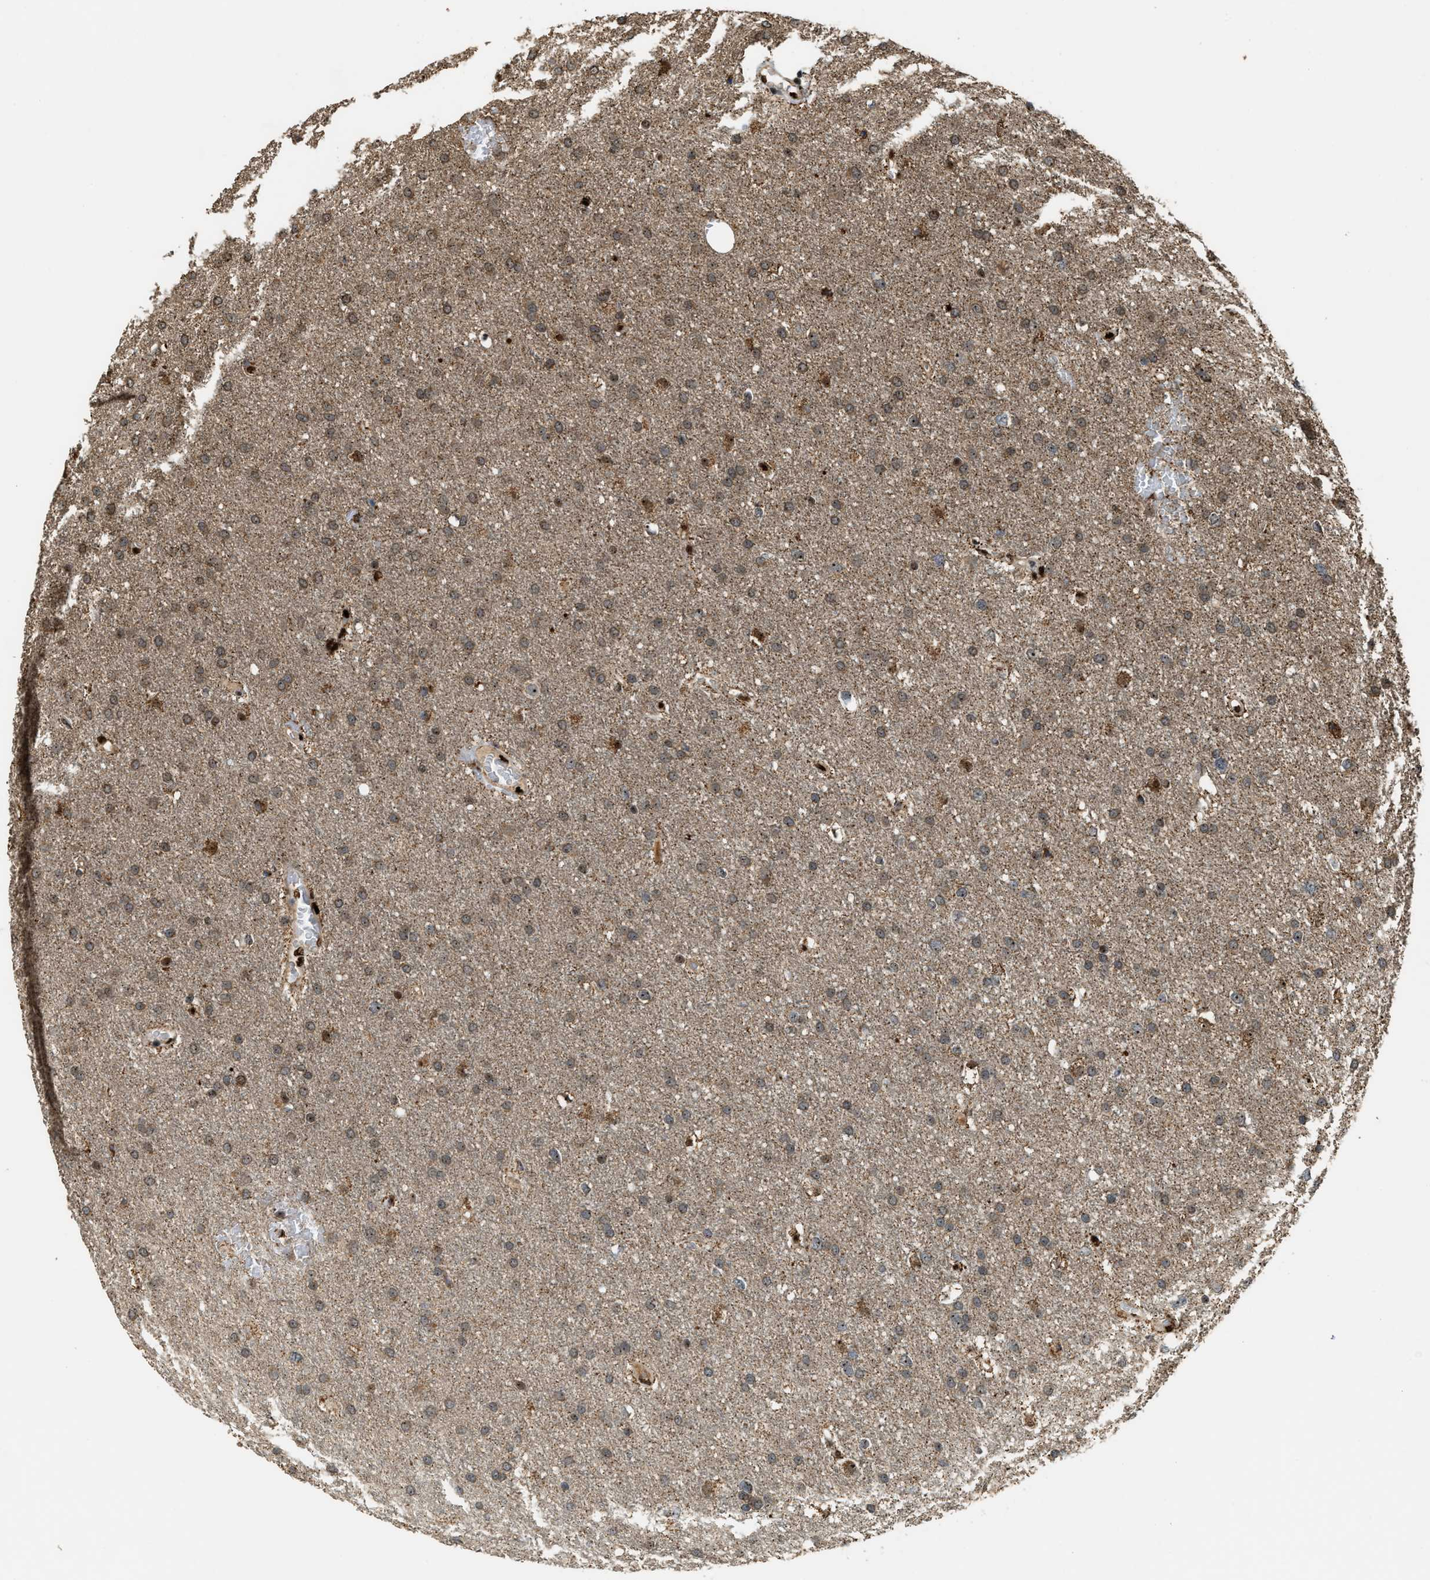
{"staining": {"intensity": "weak", "quantity": "25%-75%", "location": "cytoplasmic/membranous,nuclear"}, "tissue": "glioma", "cell_type": "Tumor cells", "image_type": "cancer", "snomed": [{"axis": "morphology", "description": "Glioma, malignant, Low grade"}, {"axis": "topography", "description": "Brain"}], "caption": "High-magnification brightfield microscopy of malignant low-grade glioma stained with DAB (brown) and counterstained with hematoxylin (blue). tumor cells exhibit weak cytoplasmic/membranous and nuclear expression is identified in approximately25%-75% of cells.", "gene": "ZNF687", "patient": {"sex": "female", "age": 37}}